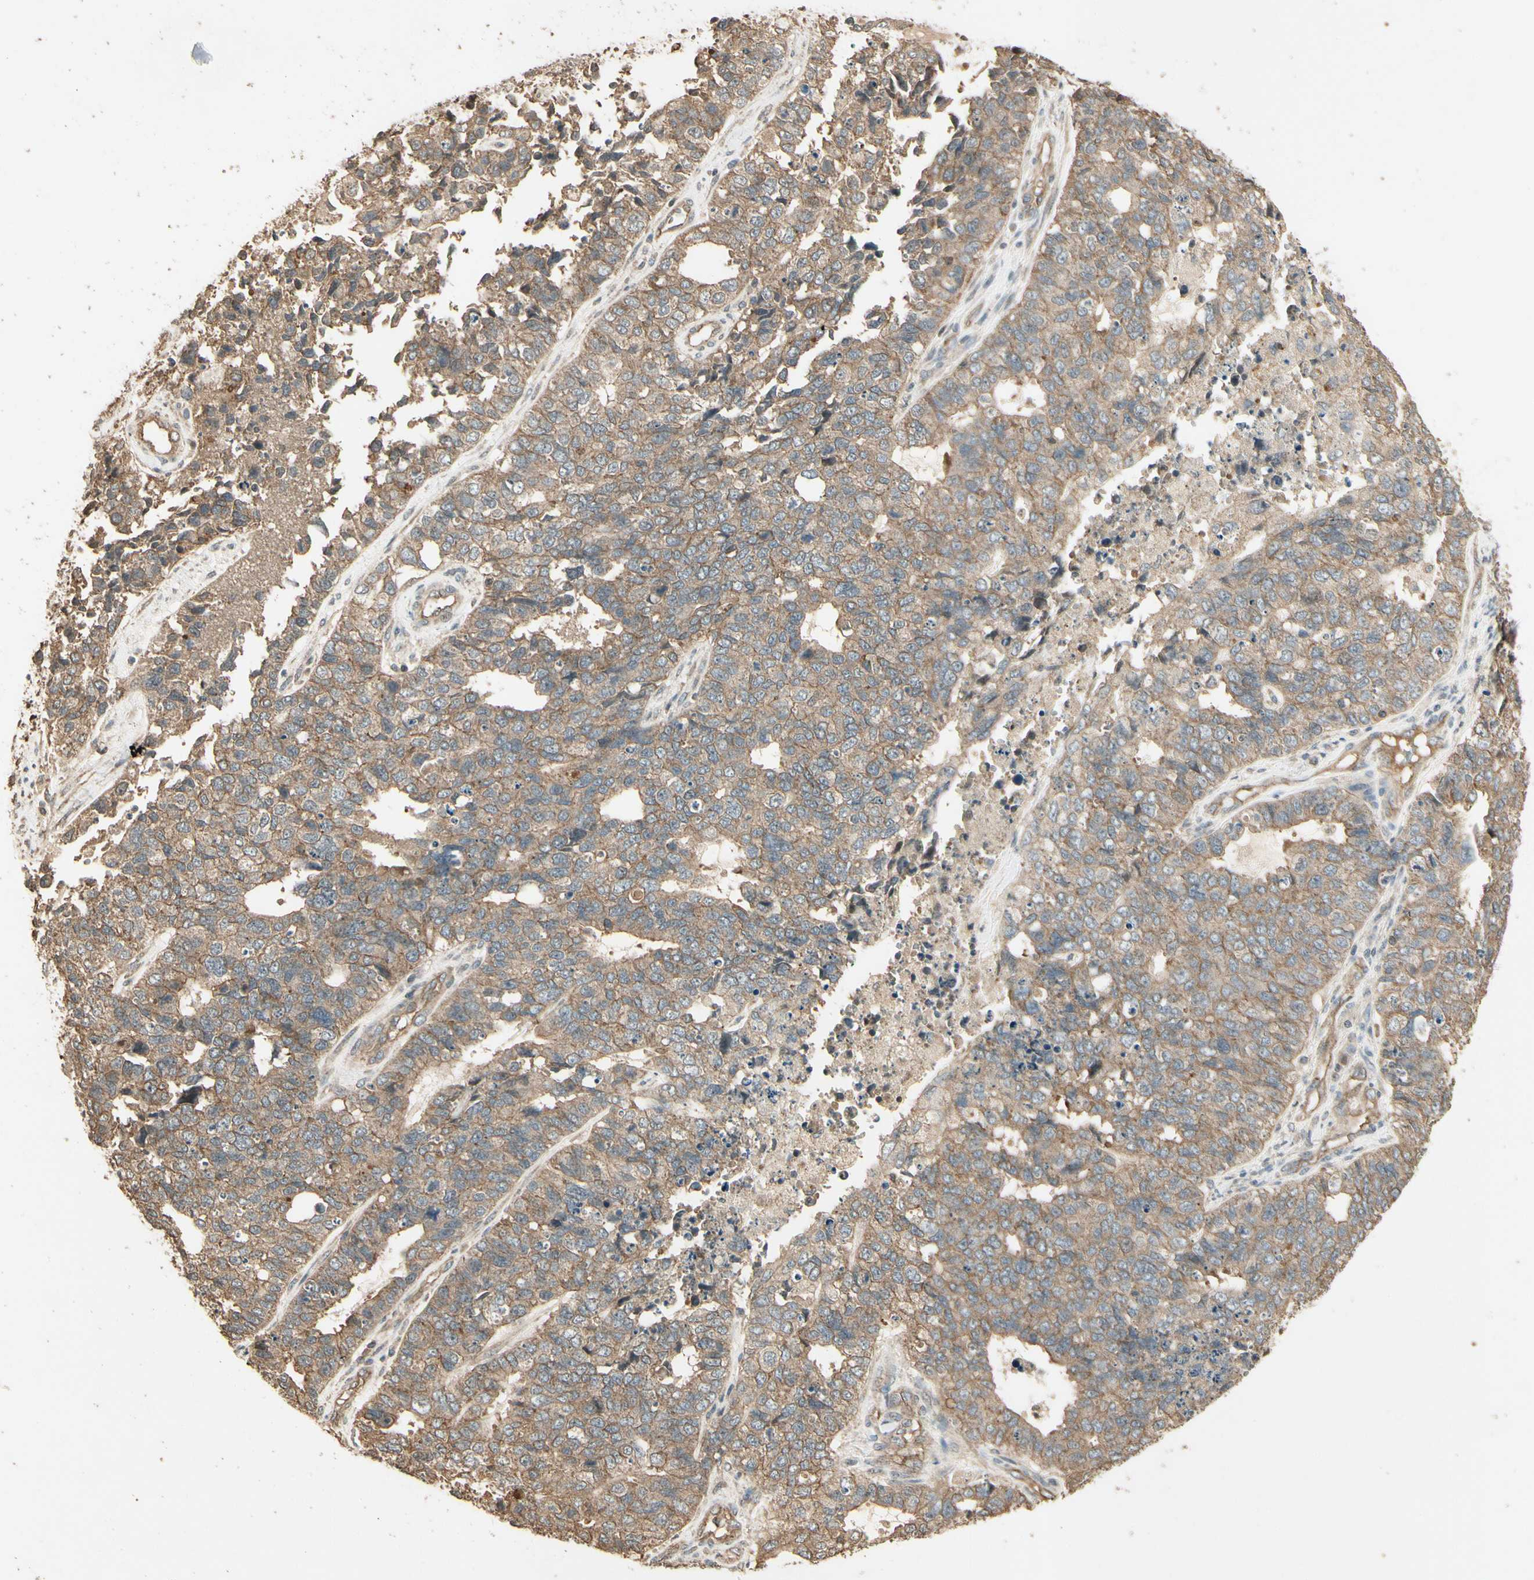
{"staining": {"intensity": "moderate", "quantity": ">75%", "location": "cytoplasmic/membranous"}, "tissue": "cervical cancer", "cell_type": "Tumor cells", "image_type": "cancer", "snomed": [{"axis": "morphology", "description": "Squamous cell carcinoma, NOS"}, {"axis": "topography", "description": "Cervix"}], "caption": "This is an image of immunohistochemistry (IHC) staining of cervical cancer (squamous cell carcinoma), which shows moderate expression in the cytoplasmic/membranous of tumor cells.", "gene": "RNF180", "patient": {"sex": "female", "age": 63}}